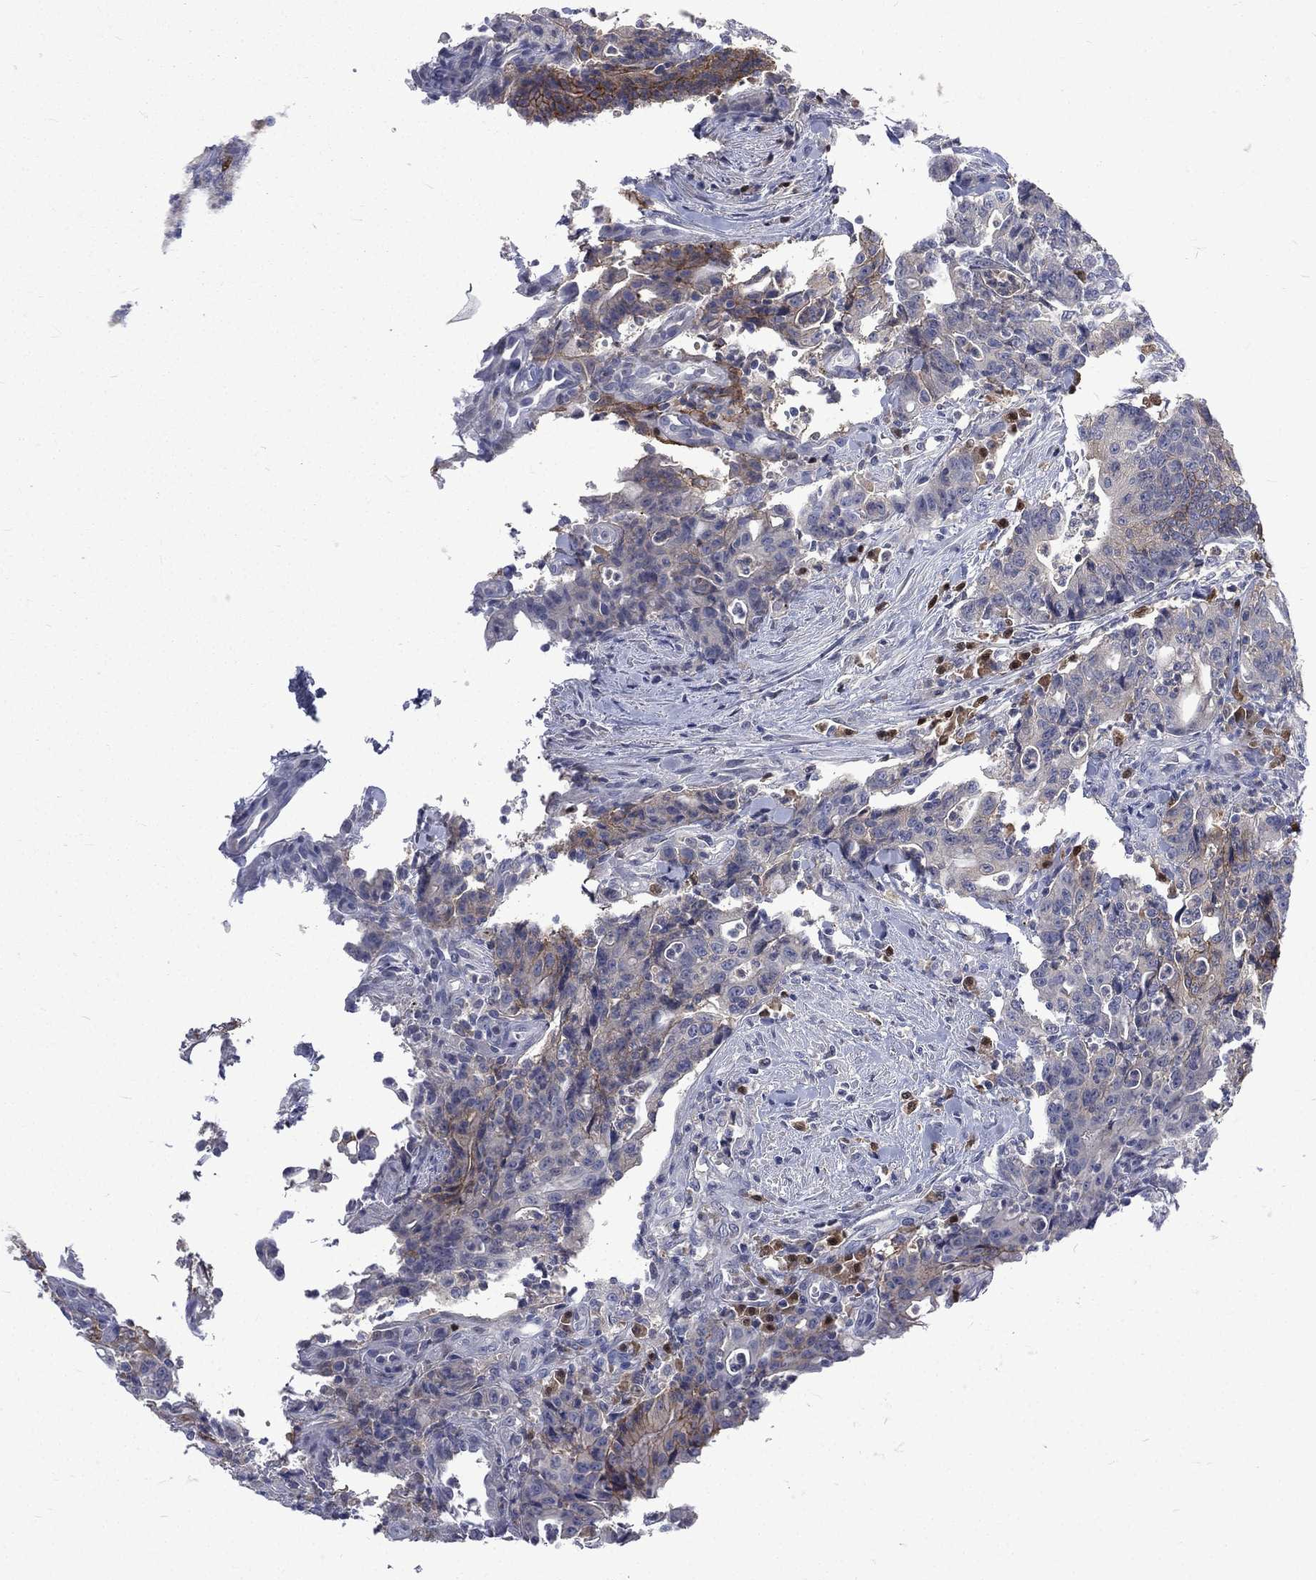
{"staining": {"intensity": "moderate", "quantity": "<25%", "location": "cytoplasmic/membranous"}, "tissue": "colorectal cancer", "cell_type": "Tumor cells", "image_type": "cancer", "snomed": [{"axis": "morphology", "description": "Adenocarcinoma, NOS"}, {"axis": "topography", "description": "Colon"}], "caption": "Immunohistochemical staining of colorectal adenocarcinoma reveals low levels of moderate cytoplasmic/membranous staining in approximately <25% of tumor cells.", "gene": "CA12", "patient": {"sex": "male", "age": 70}}